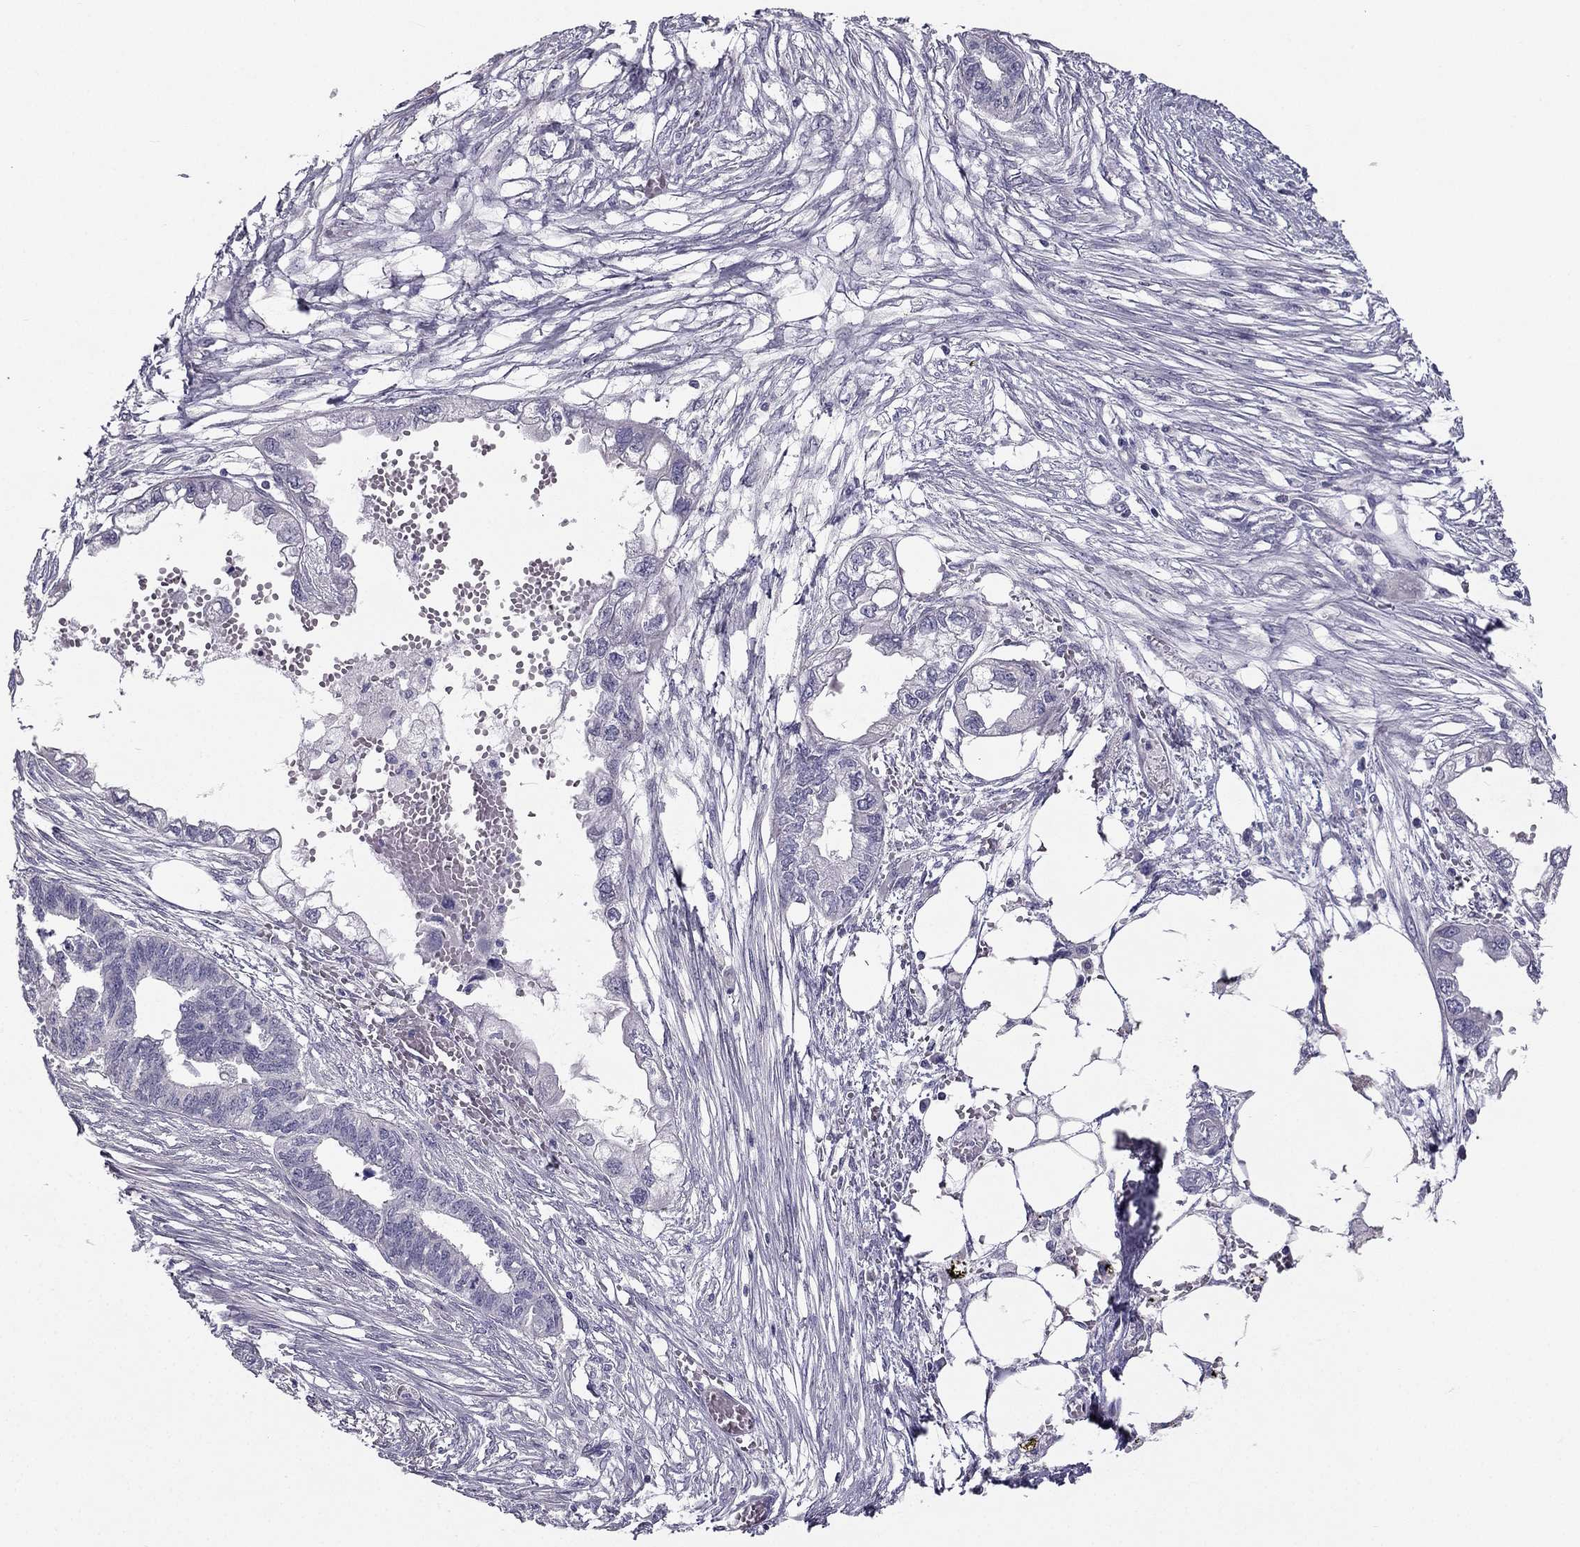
{"staining": {"intensity": "negative", "quantity": "none", "location": "none"}, "tissue": "endometrial cancer", "cell_type": "Tumor cells", "image_type": "cancer", "snomed": [{"axis": "morphology", "description": "Adenocarcinoma, NOS"}, {"axis": "morphology", "description": "Adenocarcinoma, metastatic, NOS"}, {"axis": "topography", "description": "Adipose tissue"}, {"axis": "topography", "description": "Endometrium"}], "caption": "The micrograph exhibits no significant staining in tumor cells of endometrial metastatic adenocarcinoma.", "gene": "HSFX1", "patient": {"sex": "female", "age": 67}}